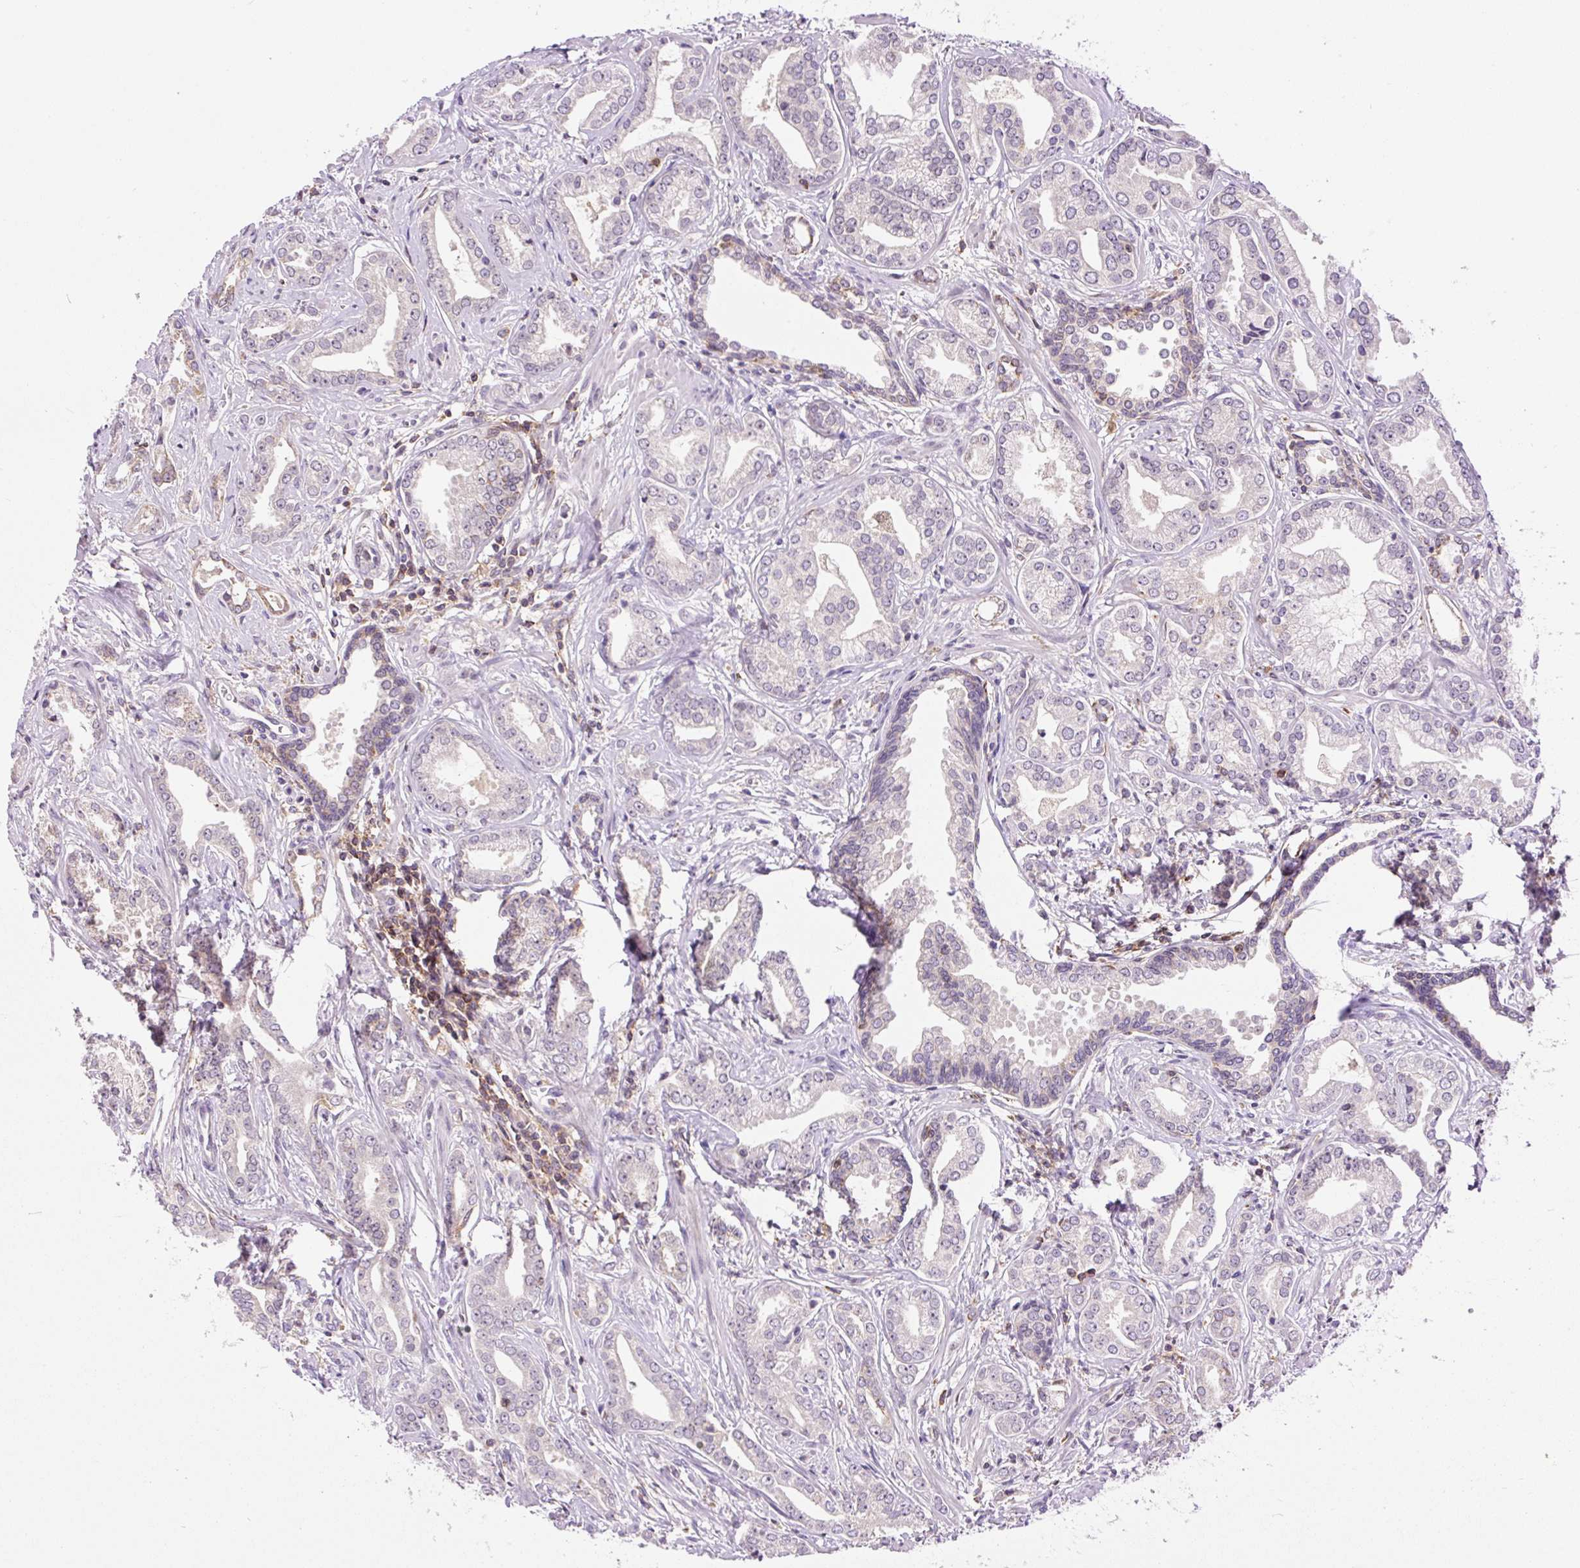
{"staining": {"intensity": "negative", "quantity": "none", "location": "none"}, "tissue": "prostate cancer", "cell_type": "Tumor cells", "image_type": "cancer", "snomed": [{"axis": "morphology", "description": "Adenocarcinoma, Medium grade"}, {"axis": "topography", "description": "Prostate"}], "caption": "Immunohistochemistry (IHC) of human adenocarcinoma (medium-grade) (prostate) exhibits no expression in tumor cells. (Immunohistochemistry (IHC), brightfield microscopy, high magnification).", "gene": "CARD11", "patient": {"sex": "male", "age": 57}}